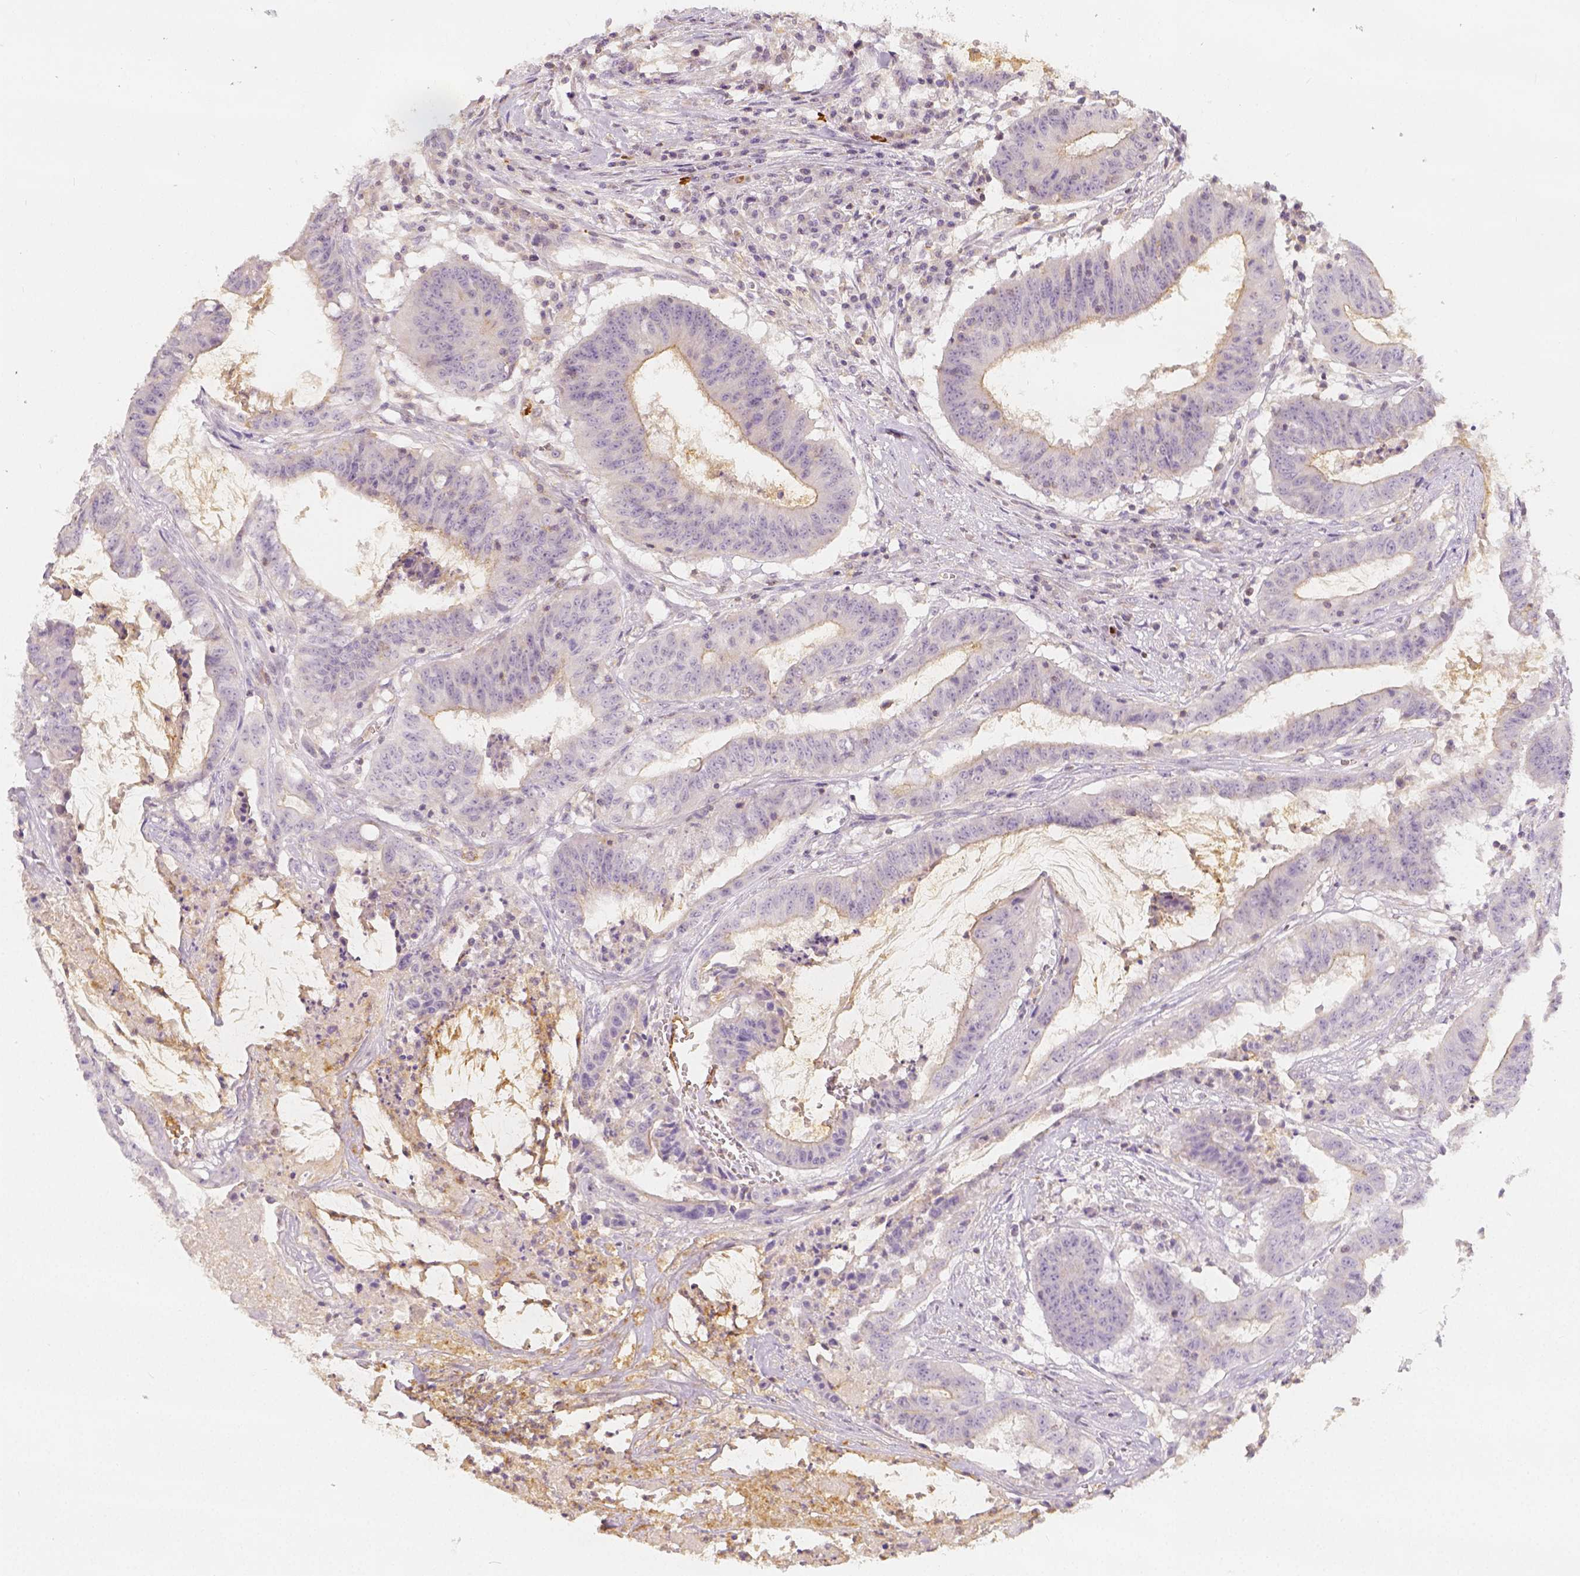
{"staining": {"intensity": "moderate", "quantity": "<25%", "location": "cytoplasmic/membranous"}, "tissue": "colorectal cancer", "cell_type": "Tumor cells", "image_type": "cancer", "snomed": [{"axis": "morphology", "description": "Adenocarcinoma, NOS"}, {"axis": "topography", "description": "Colon"}], "caption": "The immunohistochemical stain labels moderate cytoplasmic/membranous positivity in tumor cells of colorectal cancer (adenocarcinoma) tissue.", "gene": "PTPRJ", "patient": {"sex": "male", "age": 33}}